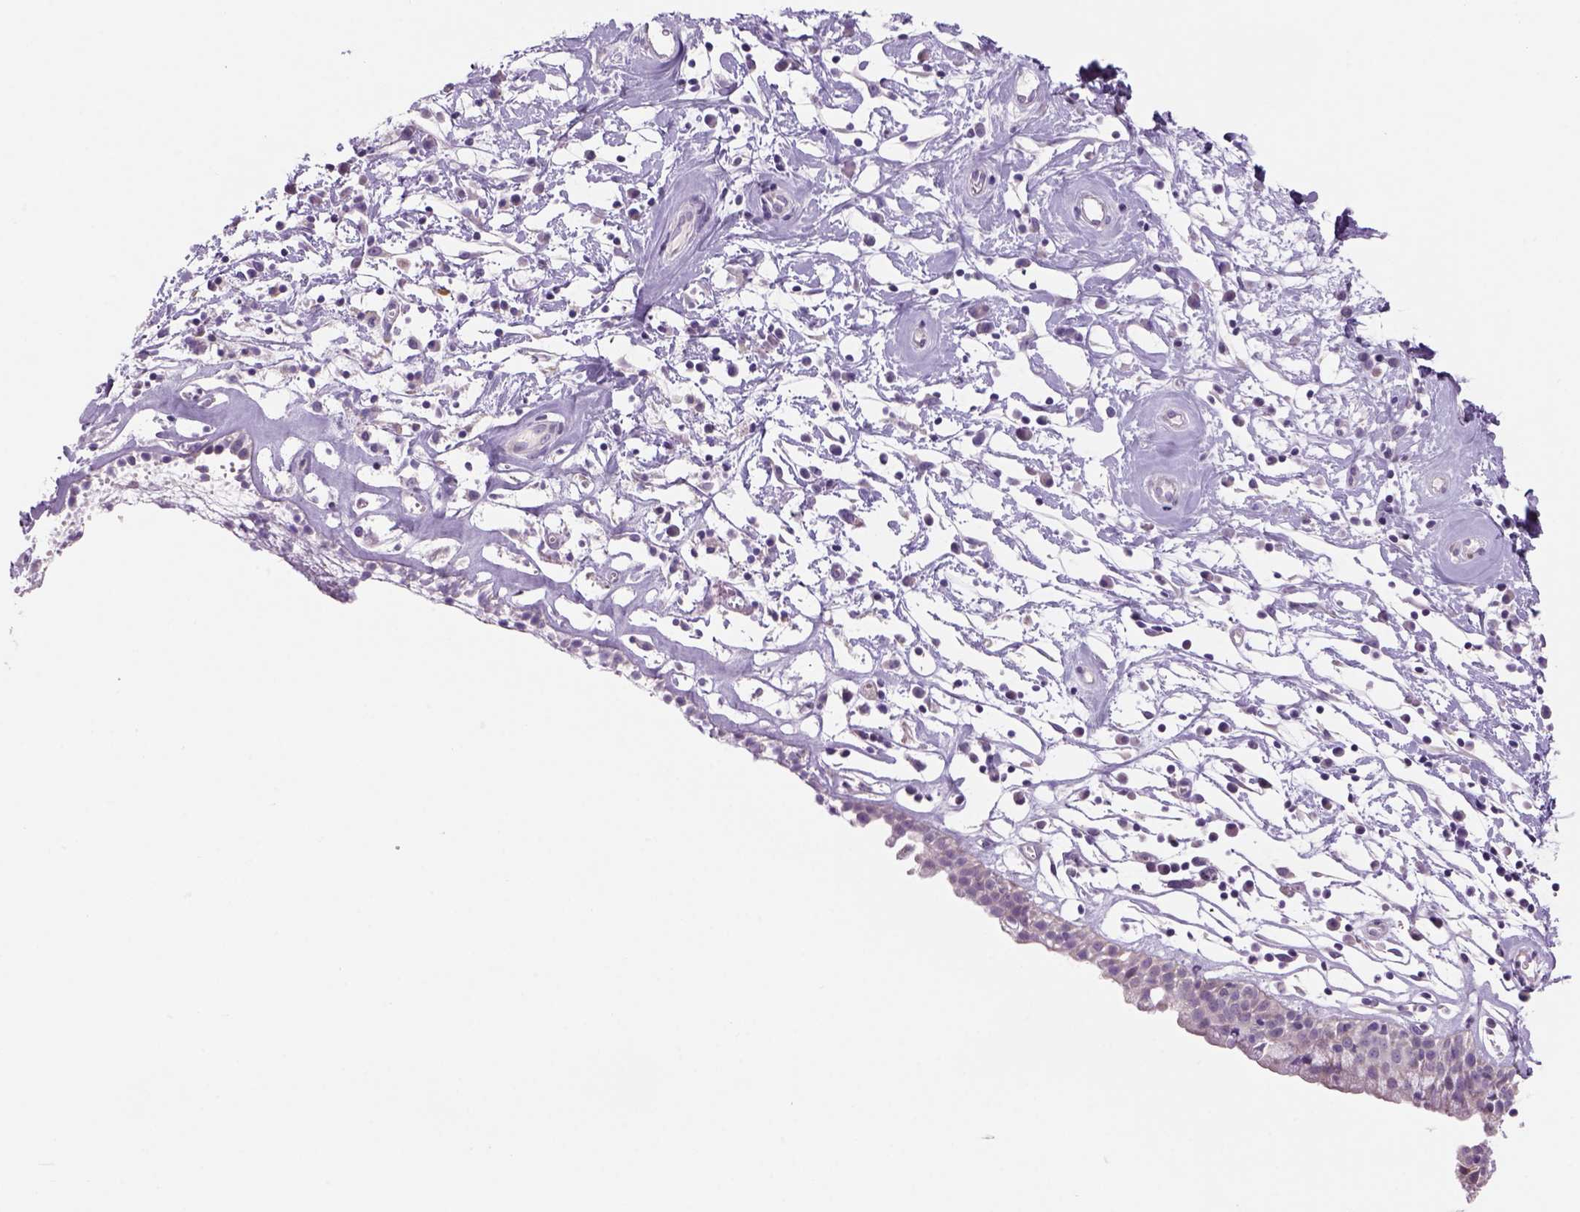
{"staining": {"intensity": "weak", "quantity": "<25%", "location": "cytoplasmic/membranous"}, "tissue": "nasopharynx", "cell_type": "Respiratory epithelial cells", "image_type": "normal", "snomed": [{"axis": "morphology", "description": "Normal tissue, NOS"}, {"axis": "topography", "description": "Nasopharynx"}], "caption": "IHC of unremarkable human nasopharynx shows no staining in respiratory epithelial cells.", "gene": "ADGRV1", "patient": {"sex": "male", "age": 77}}